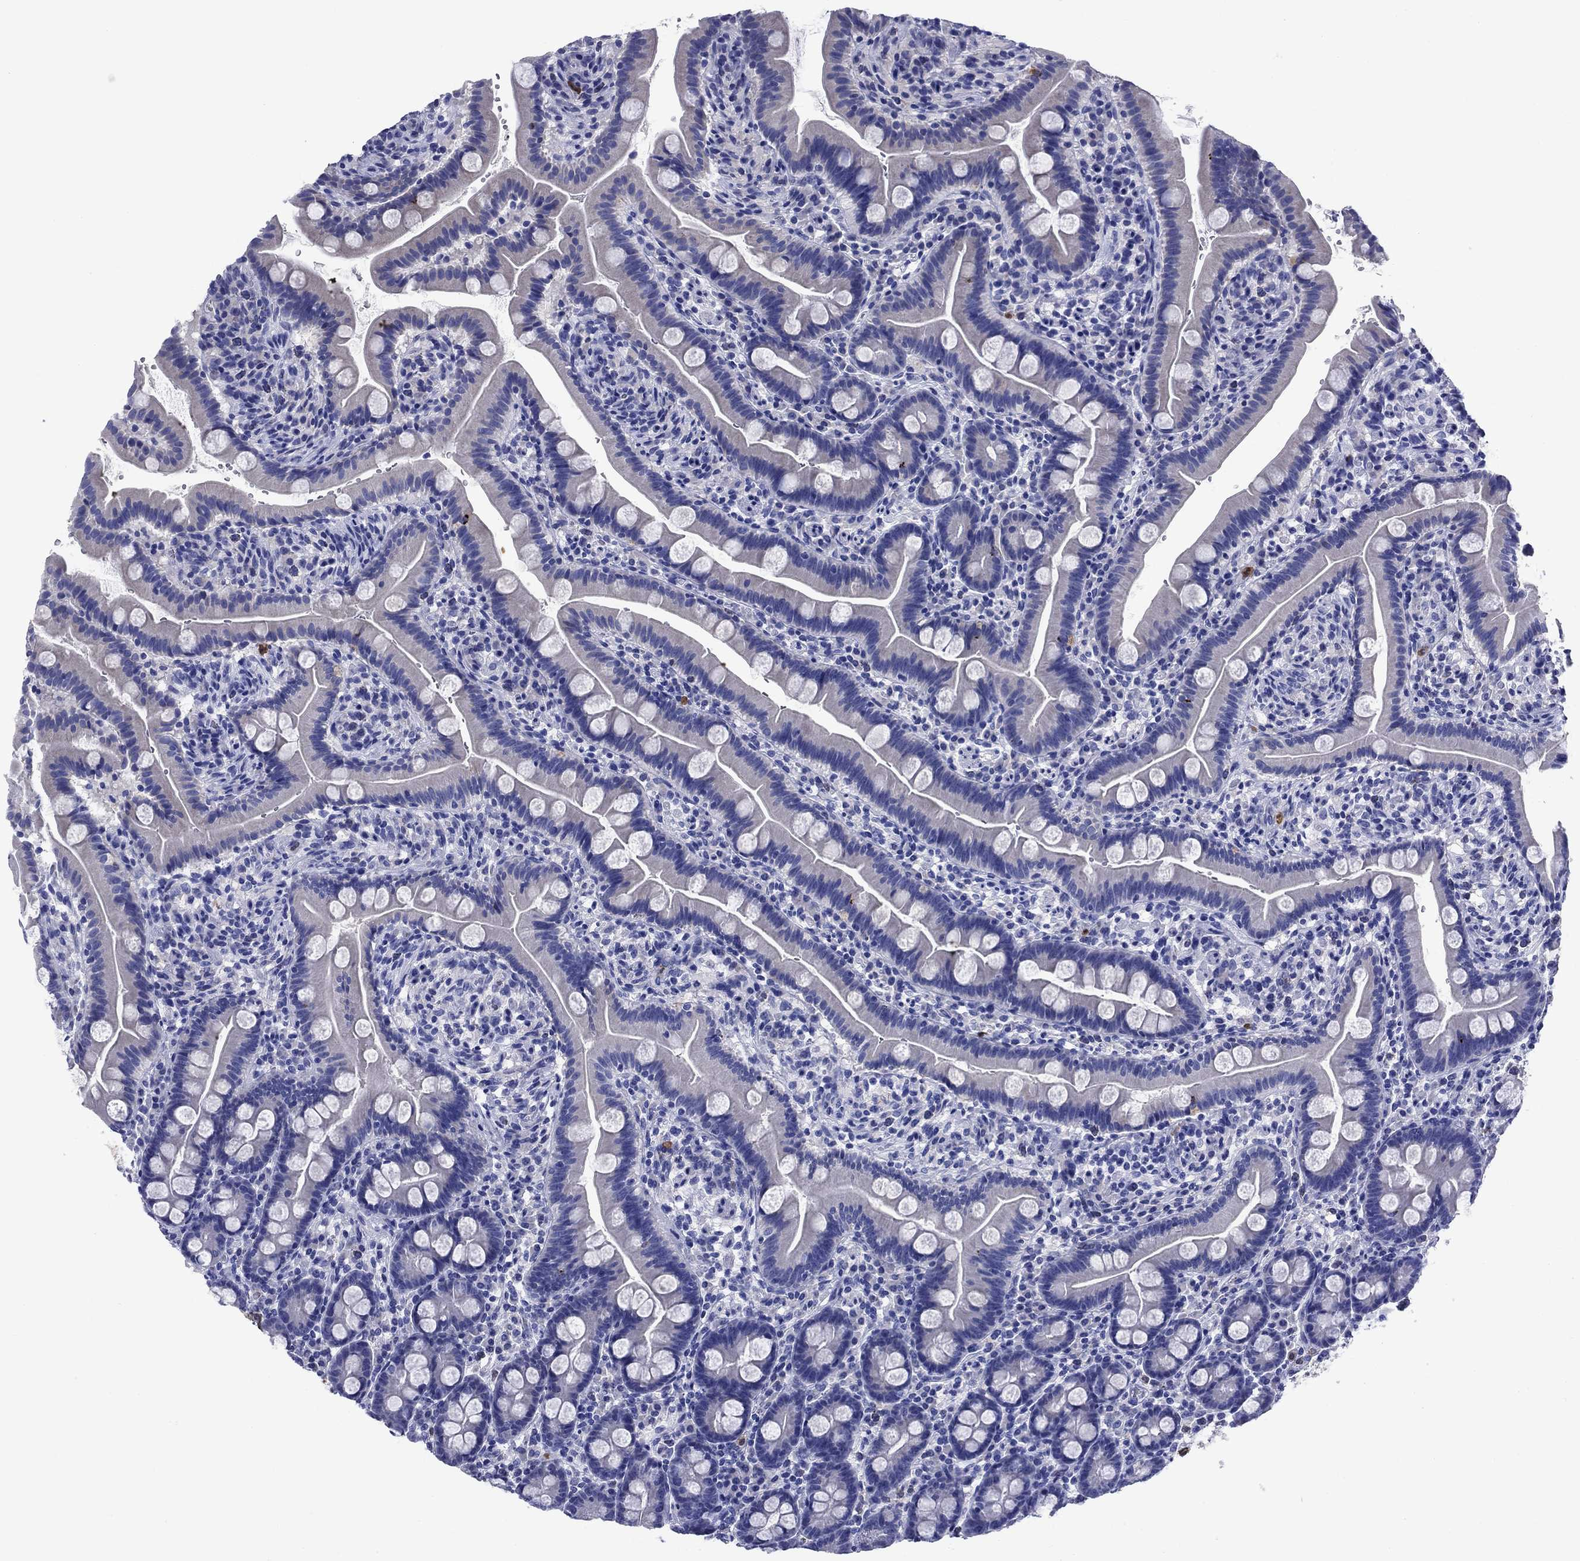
{"staining": {"intensity": "negative", "quantity": "none", "location": "none"}, "tissue": "small intestine", "cell_type": "Glandular cells", "image_type": "normal", "snomed": [{"axis": "morphology", "description": "Normal tissue, NOS"}, {"axis": "topography", "description": "Small intestine"}], "caption": "A high-resolution photomicrograph shows IHC staining of unremarkable small intestine, which displays no significant expression in glandular cells.", "gene": "TFR2", "patient": {"sex": "female", "age": 44}}